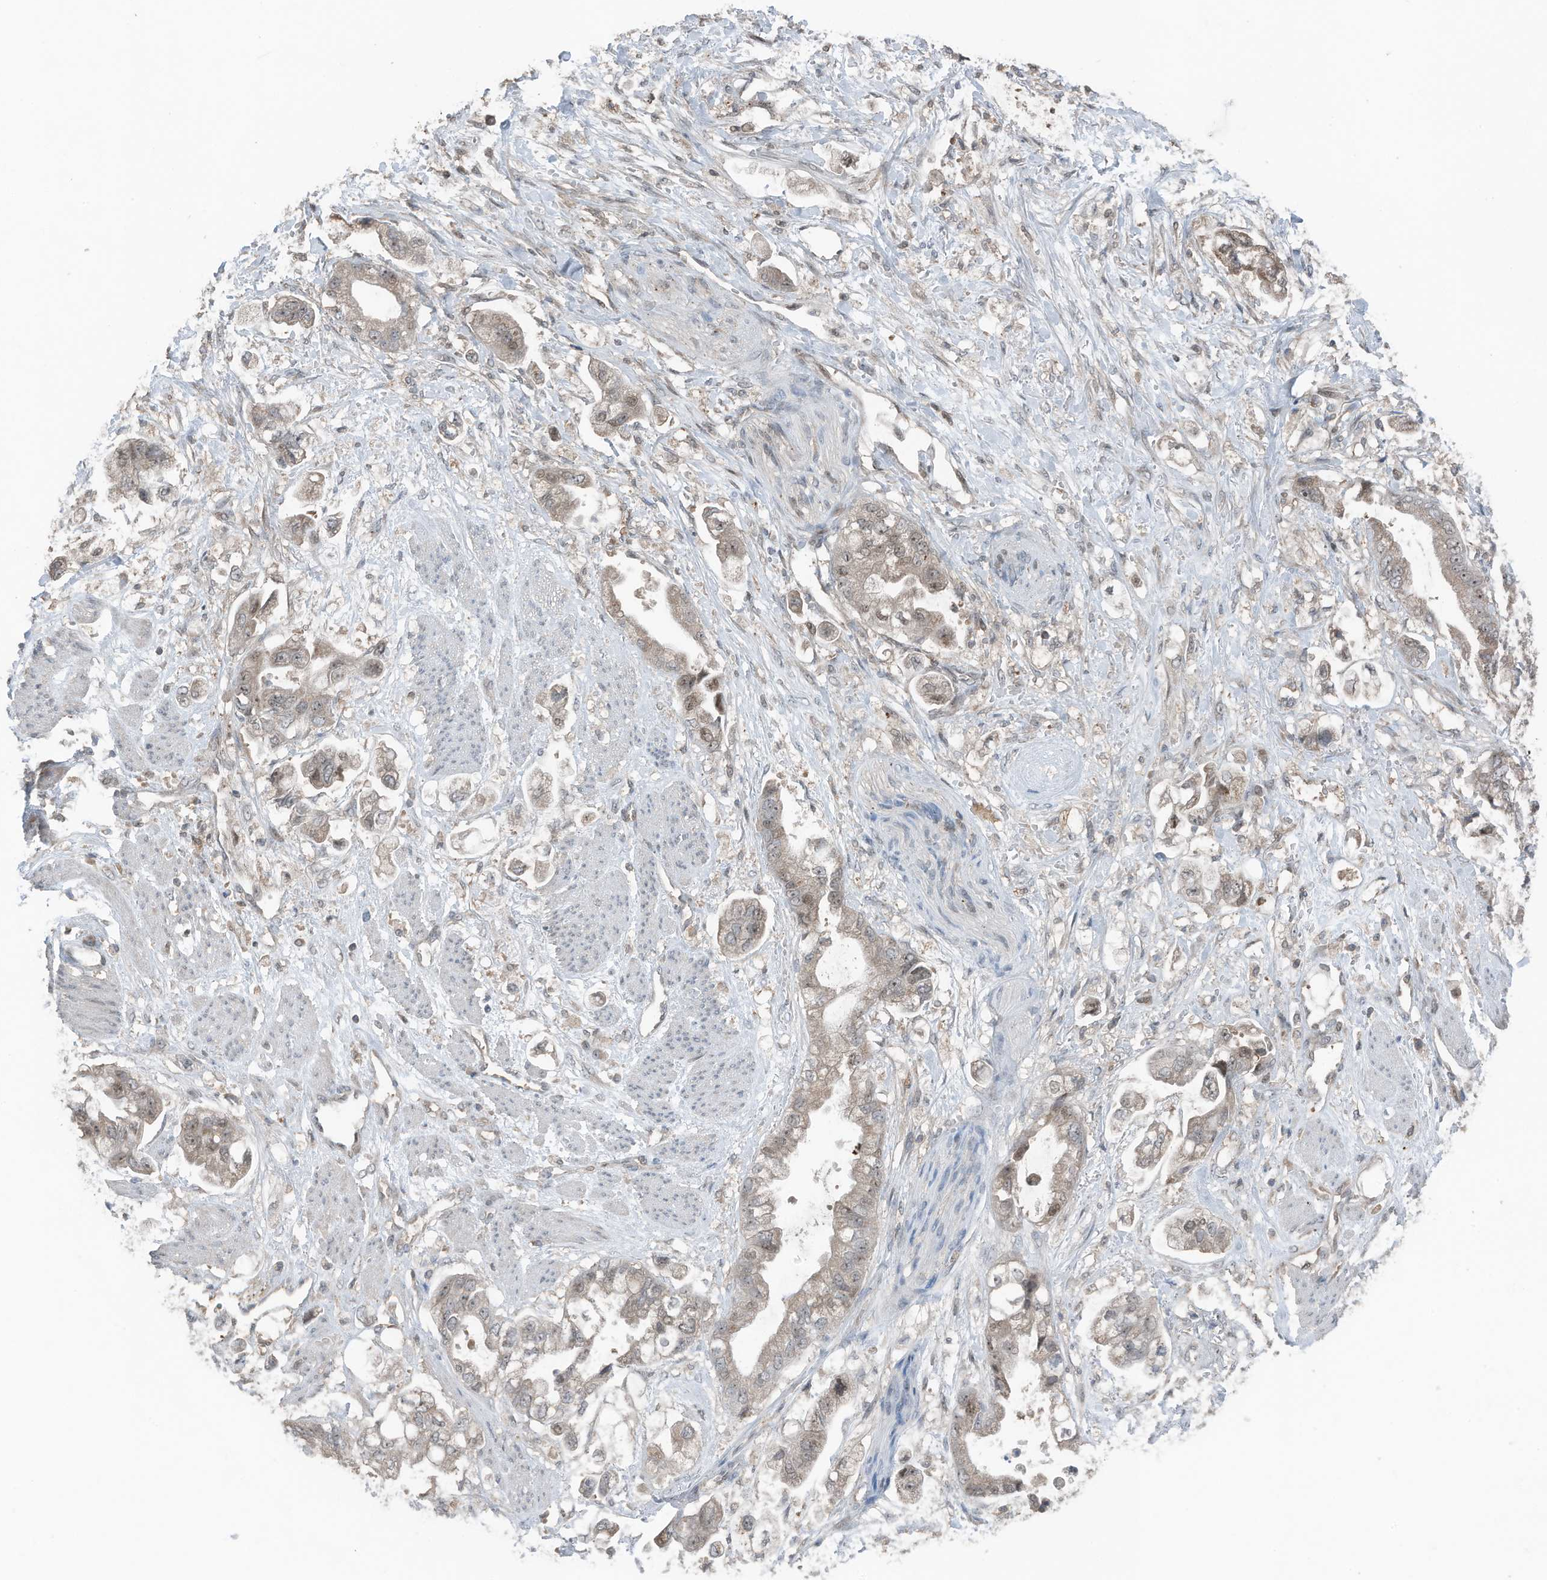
{"staining": {"intensity": "moderate", "quantity": ">75%", "location": "cytoplasmic/membranous,nuclear"}, "tissue": "stomach cancer", "cell_type": "Tumor cells", "image_type": "cancer", "snomed": [{"axis": "morphology", "description": "Adenocarcinoma, NOS"}, {"axis": "topography", "description": "Stomach"}], "caption": "This histopathology image reveals stomach cancer stained with immunohistochemistry (IHC) to label a protein in brown. The cytoplasmic/membranous and nuclear of tumor cells show moderate positivity for the protein. Nuclei are counter-stained blue.", "gene": "TXNDC9", "patient": {"sex": "male", "age": 62}}